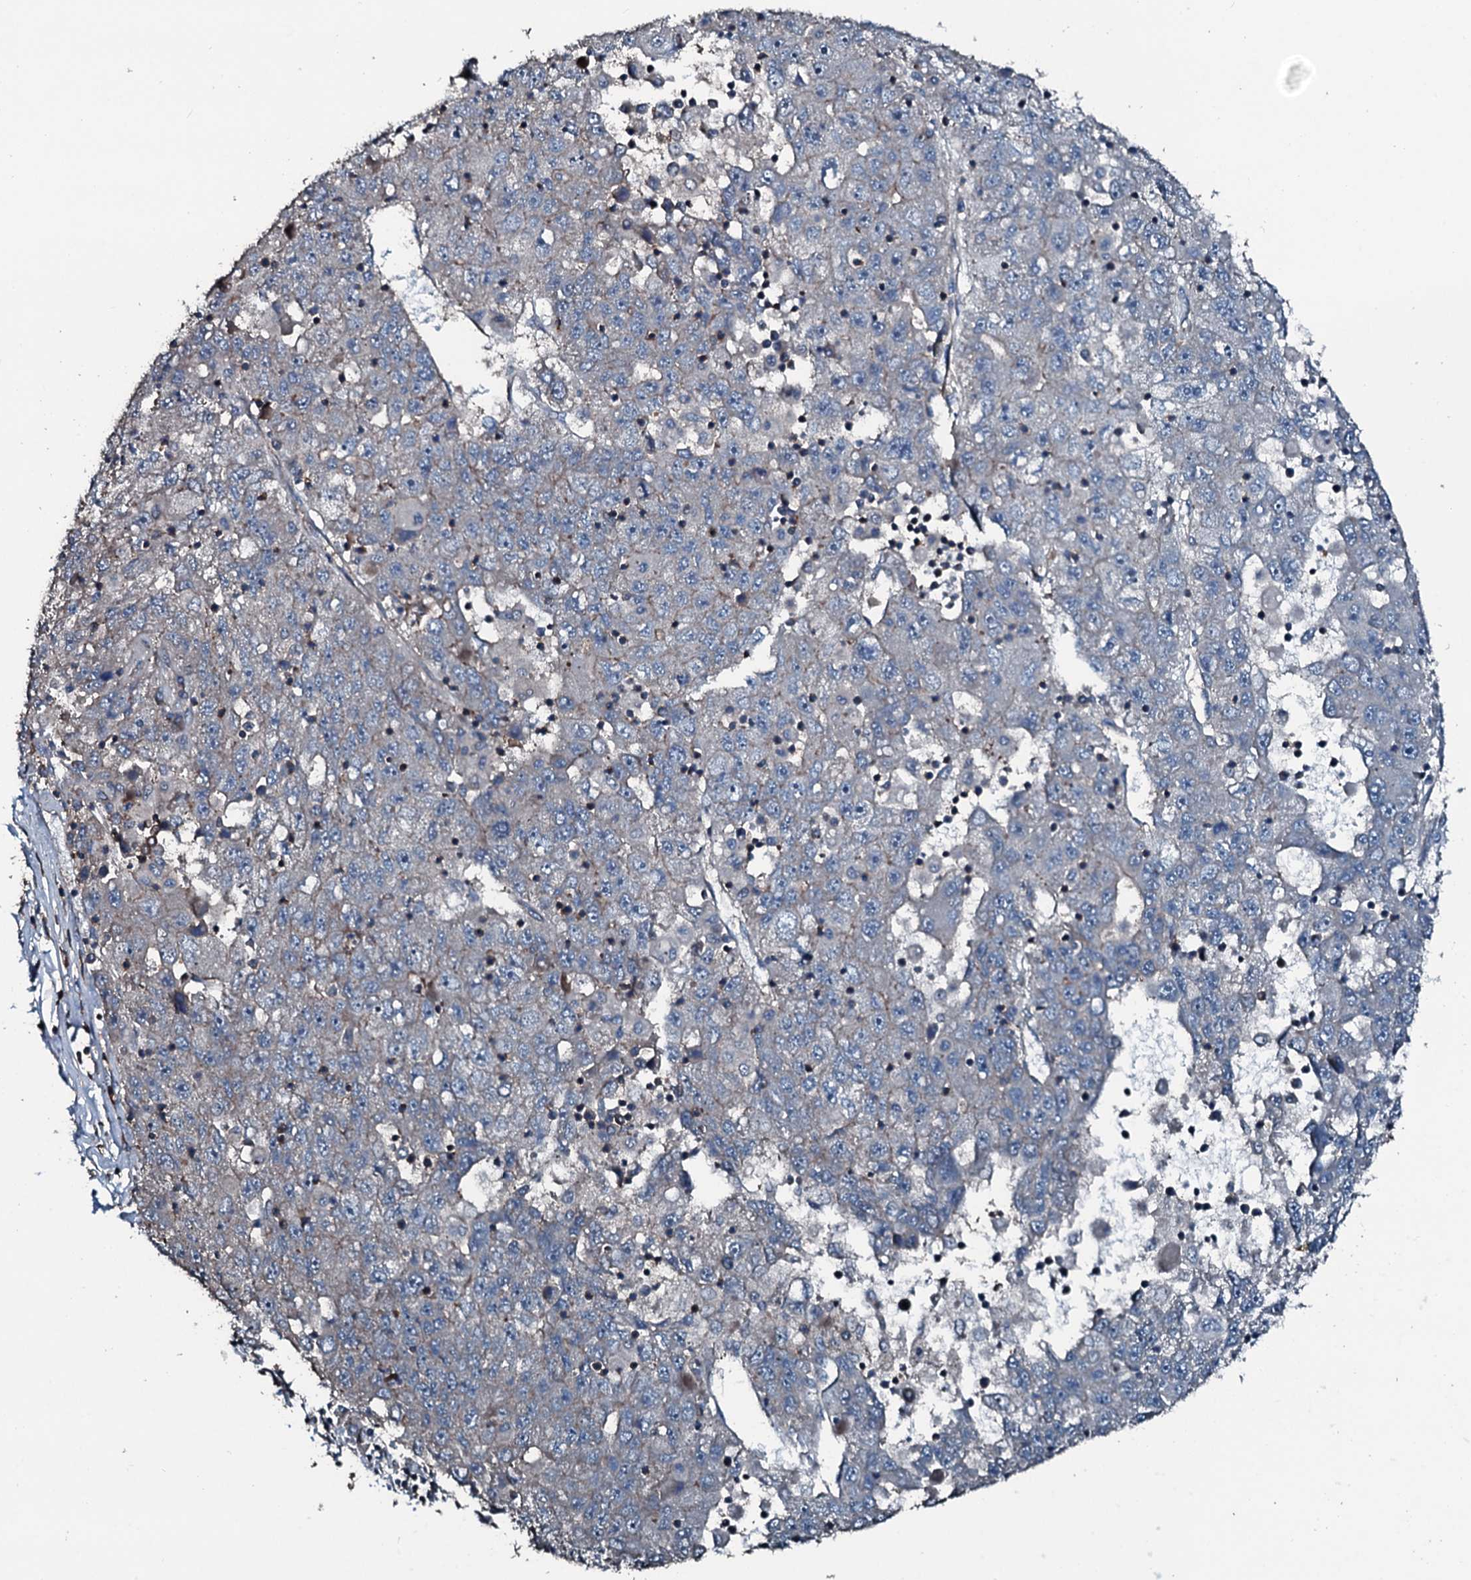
{"staining": {"intensity": "negative", "quantity": "none", "location": "none"}, "tissue": "liver cancer", "cell_type": "Tumor cells", "image_type": "cancer", "snomed": [{"axis": "morphology", "description": "Carcinoma, Hepatocellular, NOS"}, {"axis": "topography", "description": "Liver"}], "caption": "The image exhibits no staining of tumor cells in liver cancer (hepatocellular carcinoma).", "gene": "SLC25A38", "patient": {"sex": "male", "age": 49}}